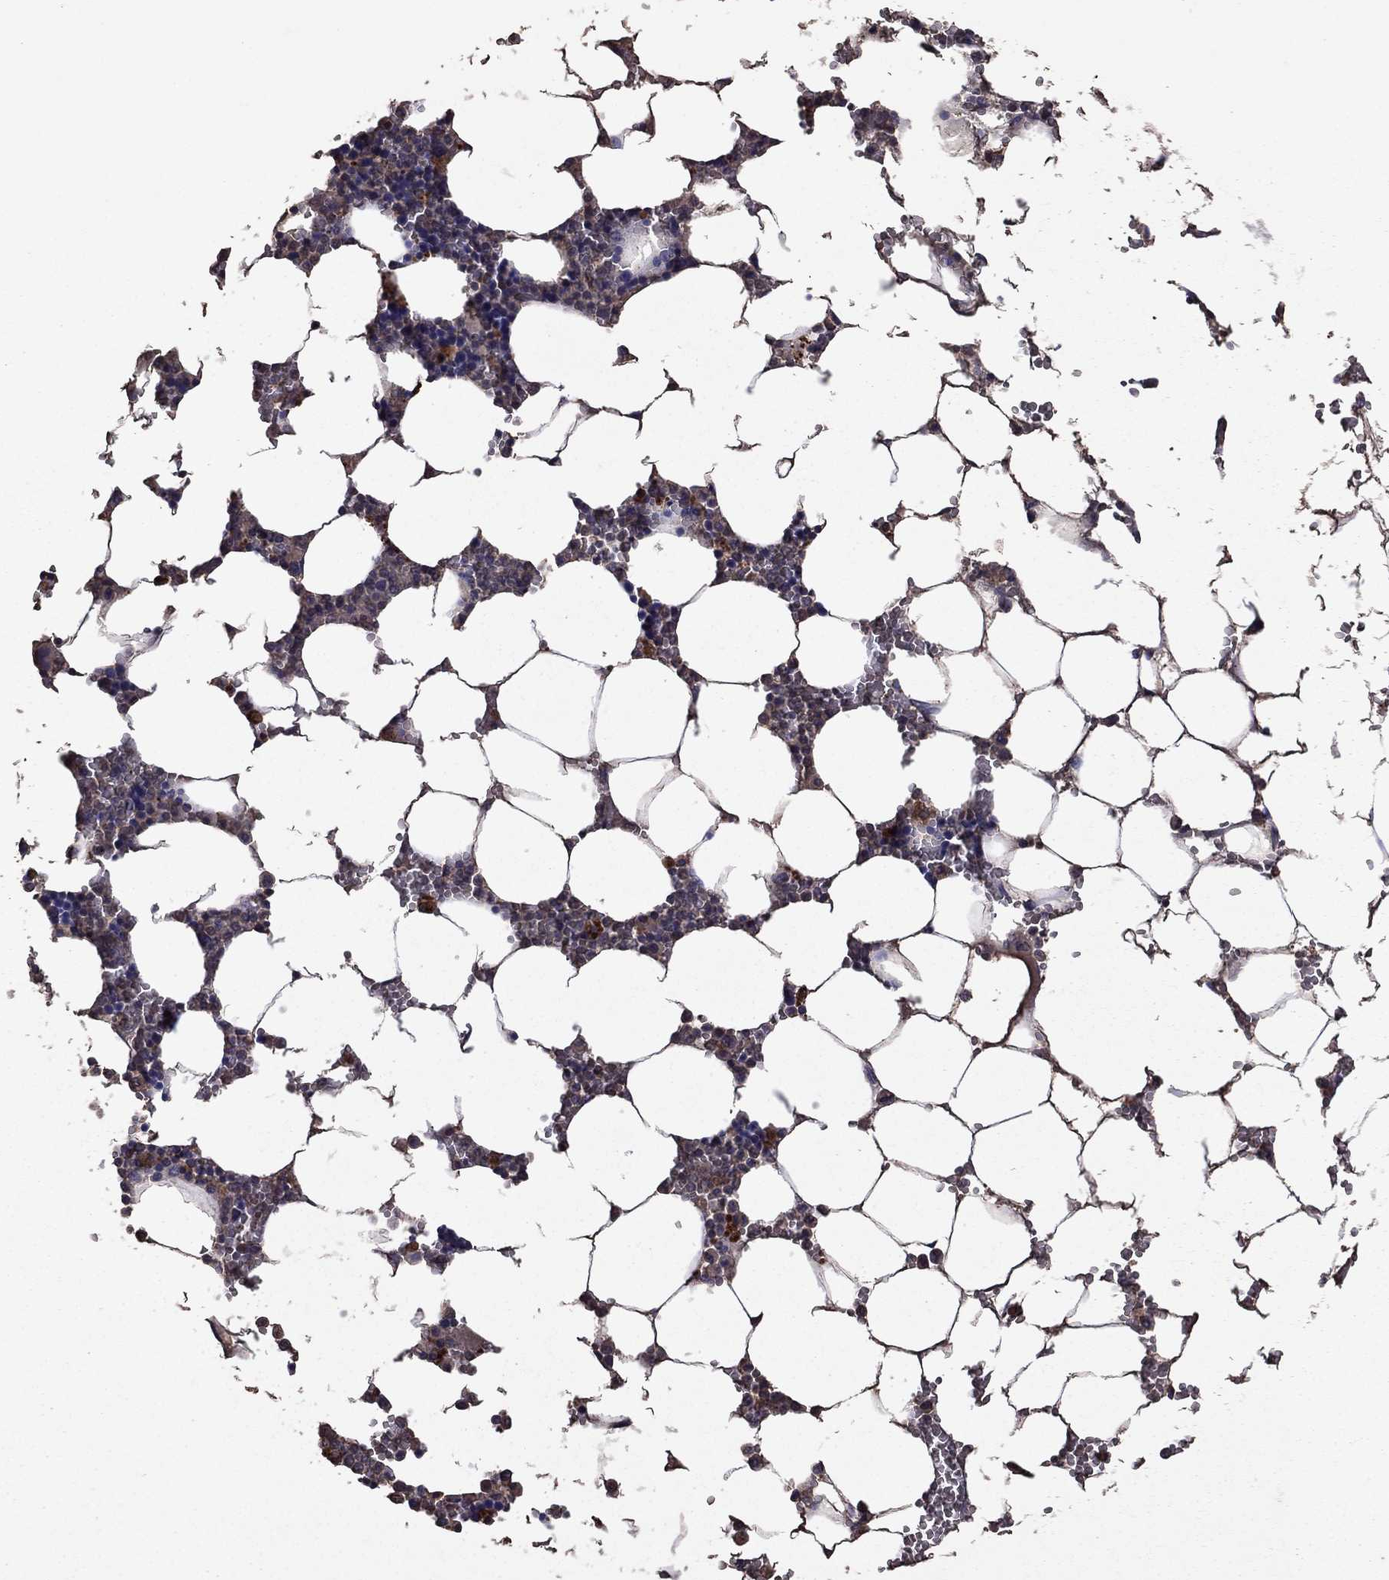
{"staining": {"intensity": "moderate", "quantity": "<25%", "location": "cytoplasmic/membranous"}, "tissue": "bone marrow", "cell_type": "Hematopoietic cells", "image_type": "normal", "snomed": [{"axis": "morphology", "description": "Normal tissue, NOS"}, {"axis": "topography", "description": "Bone marrow"}], "caption": "Brown immunohistochemical staining in unremarkable human bone marrow demonstrates moderate cytoplasmic/membranous expression in approximately <25% of hematopoietic cells.", "gene": "SERPINA5", "patient": {"sex": "female", "age": 64}}